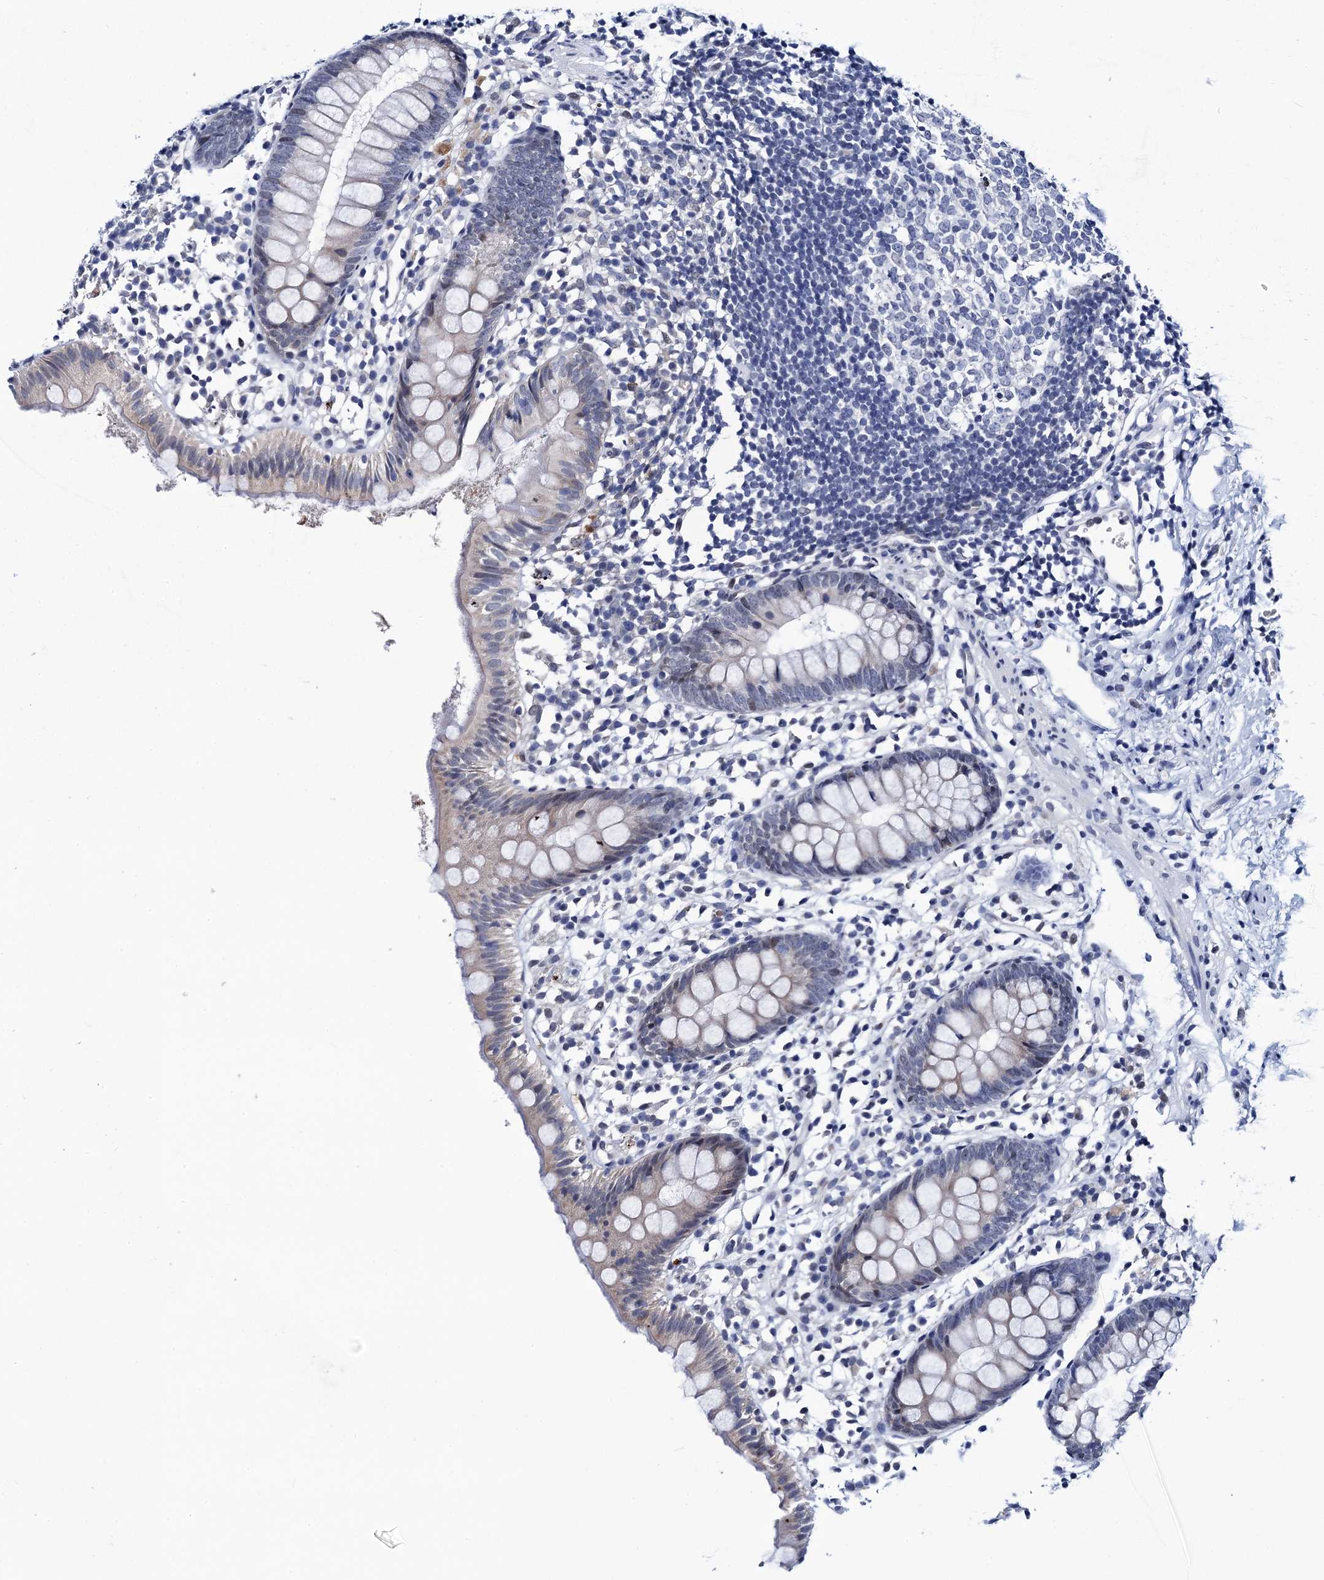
{"staining": {"intensity": "weak", "quantity": "<25%", "location": "cytoplasmic/membranous,nuclear"}, "tissue": "appendix", "cell_type": "Glandular cells", "image_type": "normal", "snomed": [{"axis": "morphology", "description": "Normal tissue, NOS"}, {"axis": "topography", "description": "Appendix"}], "caption": "The immunohistochemistry (IHC) image has no significant expression in glandular cells of appendix.", "gene": "C16orf87", "patient": {"sex": "female", "age": 20}}